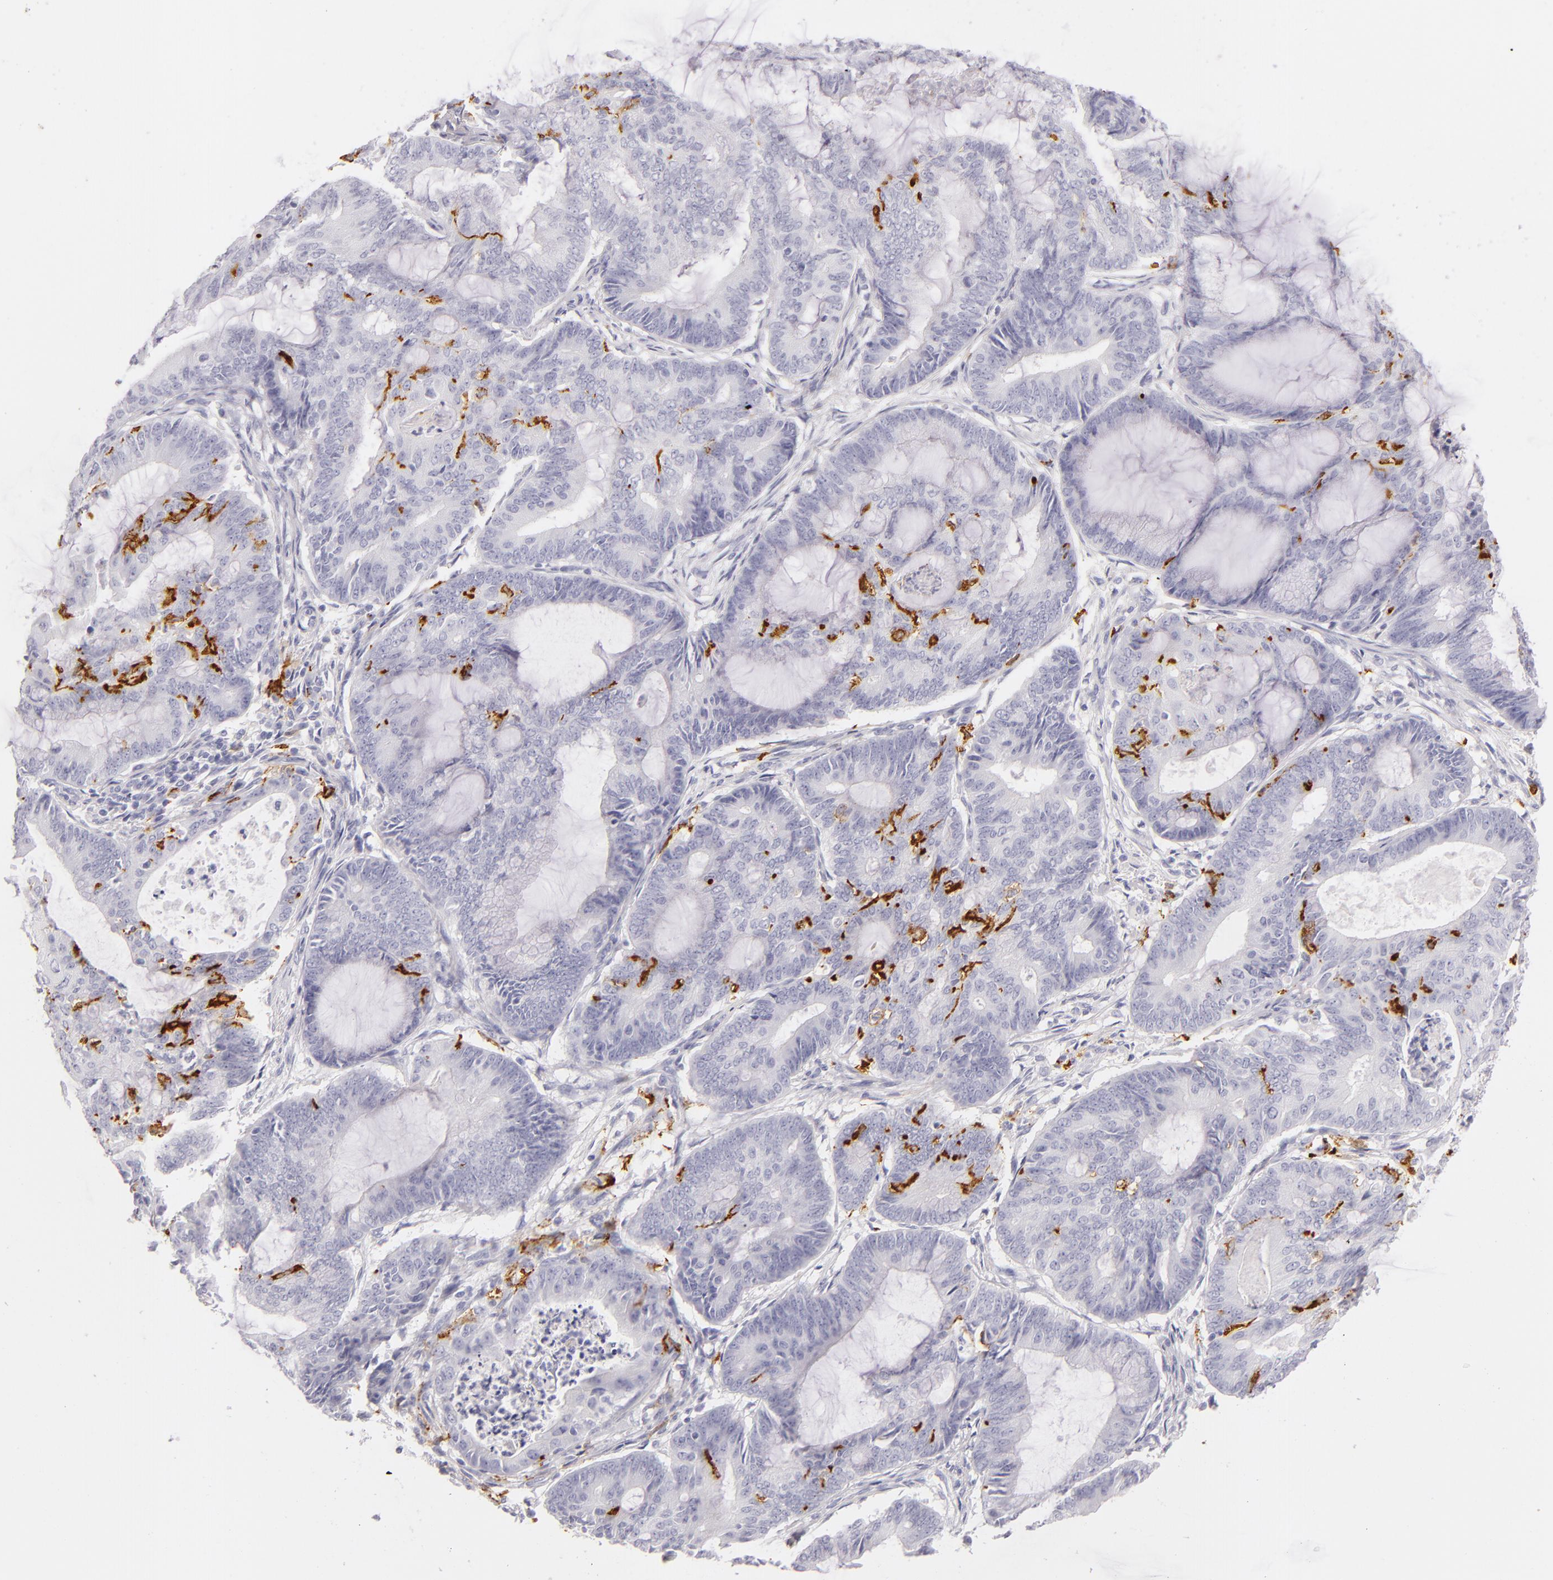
{"staining": {"intensity": "negative", "quantity": "none", "location": "none"}, "tissue": "endometrial cancer", "cell_type": "Tumor cells", "image_type": "cancer", "snomed": [{"axis": "morphology", "description": "Adenocarcinoma, NOS"}, {"axis": "topography", "description": "Endometrium"}], "caption": "This is an IHC image of endometrial adenocarcinoma. There is no staining in tumor cells.", "gene": "CD207", "patient": {"sex": "female", "age": 63}}